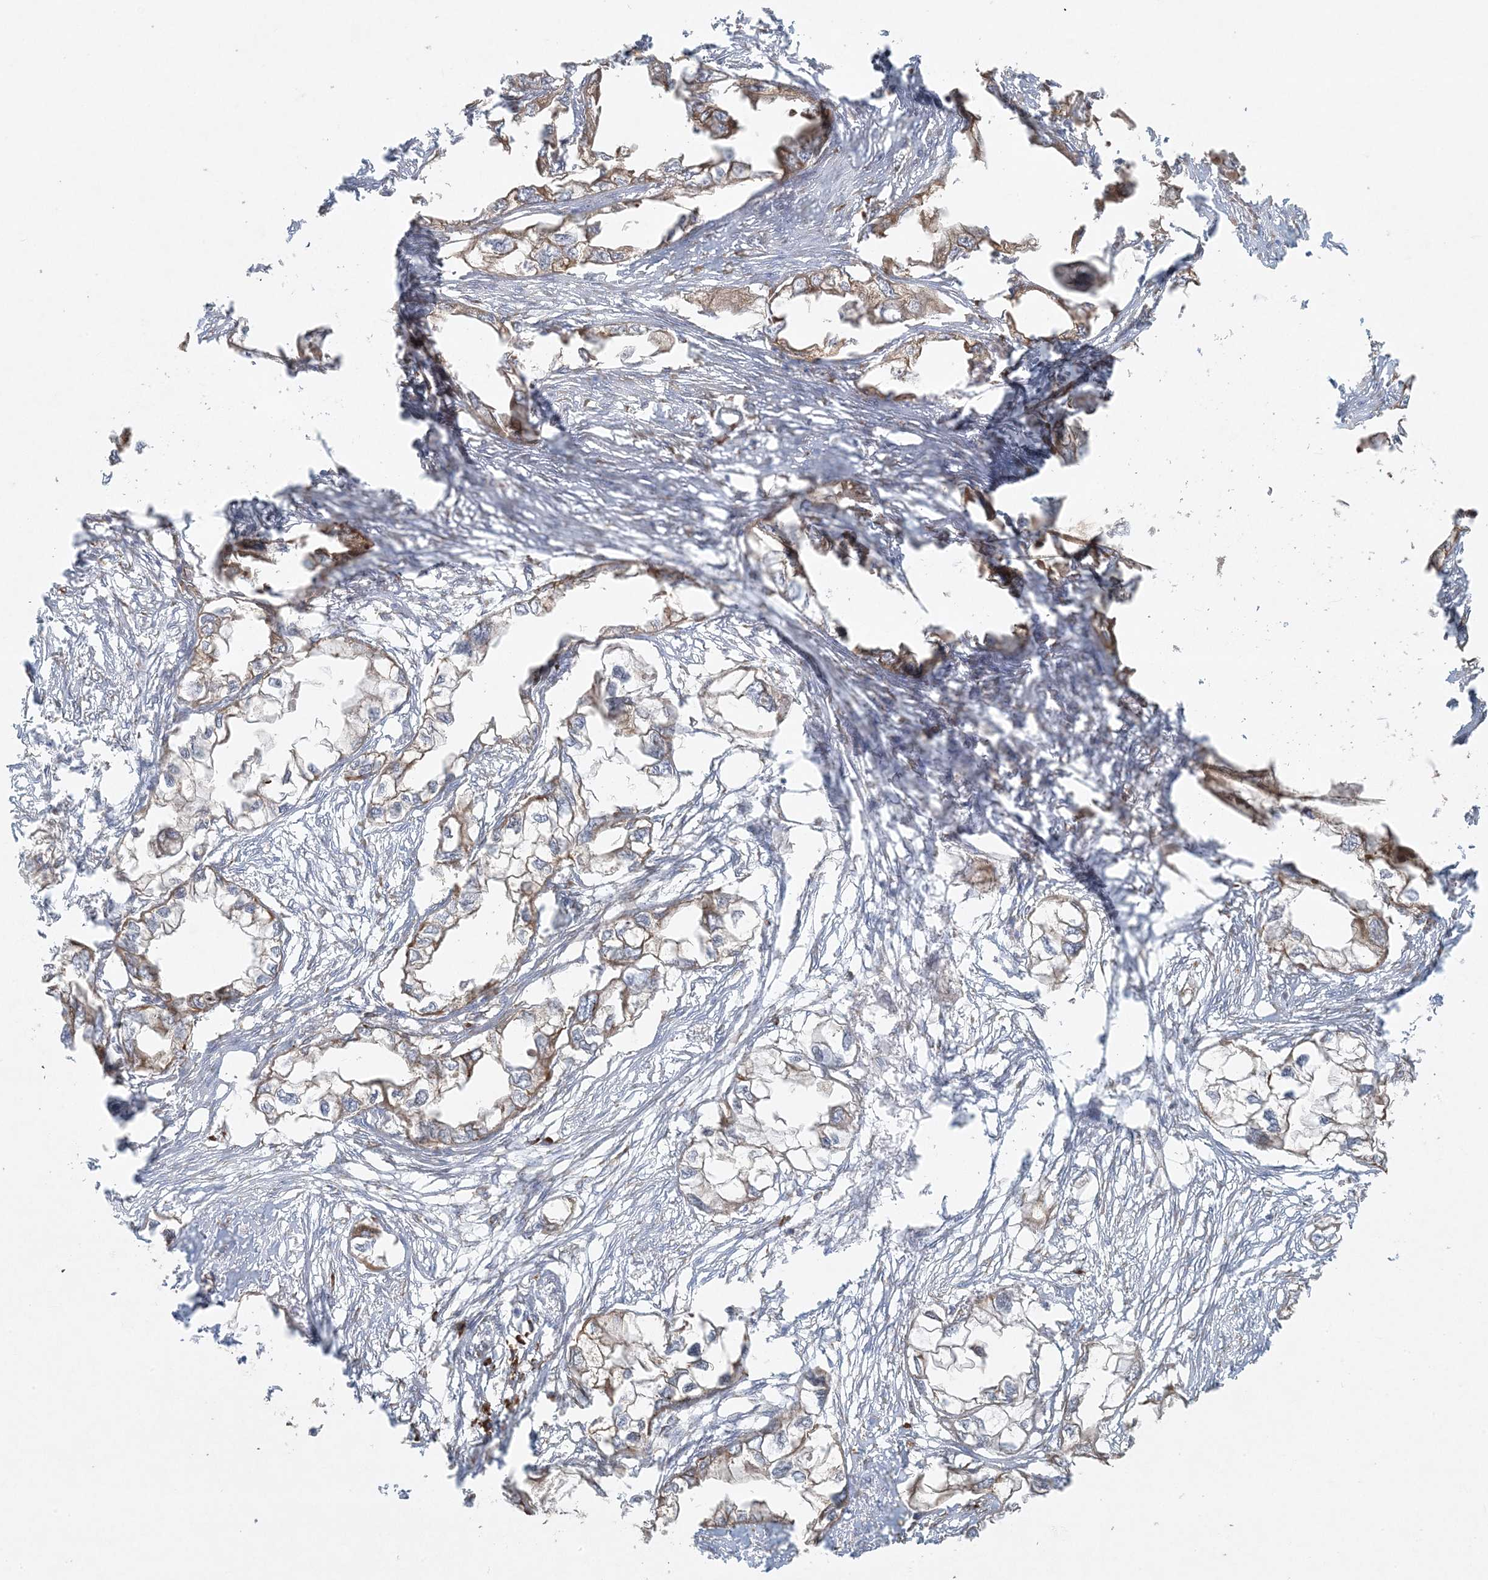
{"staining": {"intensity": "weak", "quantity": "<25%", "location": "cytoplasmic/membranous"}, "tissue": "endometrial cancer", "cell_type": "Tumor cells", "image_type": "cancer", "snomed": [{"axis": "morphology", "description": "Adenocarcinoma, NOS"}, {"axis": "morphology", "description": "Adenocarcinoma, metastatic, NOS"}, {"axis": "topography", "description": "Adipose tissue"}, {"axis": "topography", "description": "Endometrium"}], "caption": "Immunohistochemical staining of endometrial cancer (metastatic adenocarcinoma) exhibits no significant positivity in tumor cells.", "gene": "ZNF263", "patient": {"sex": "female", "age": 67}}